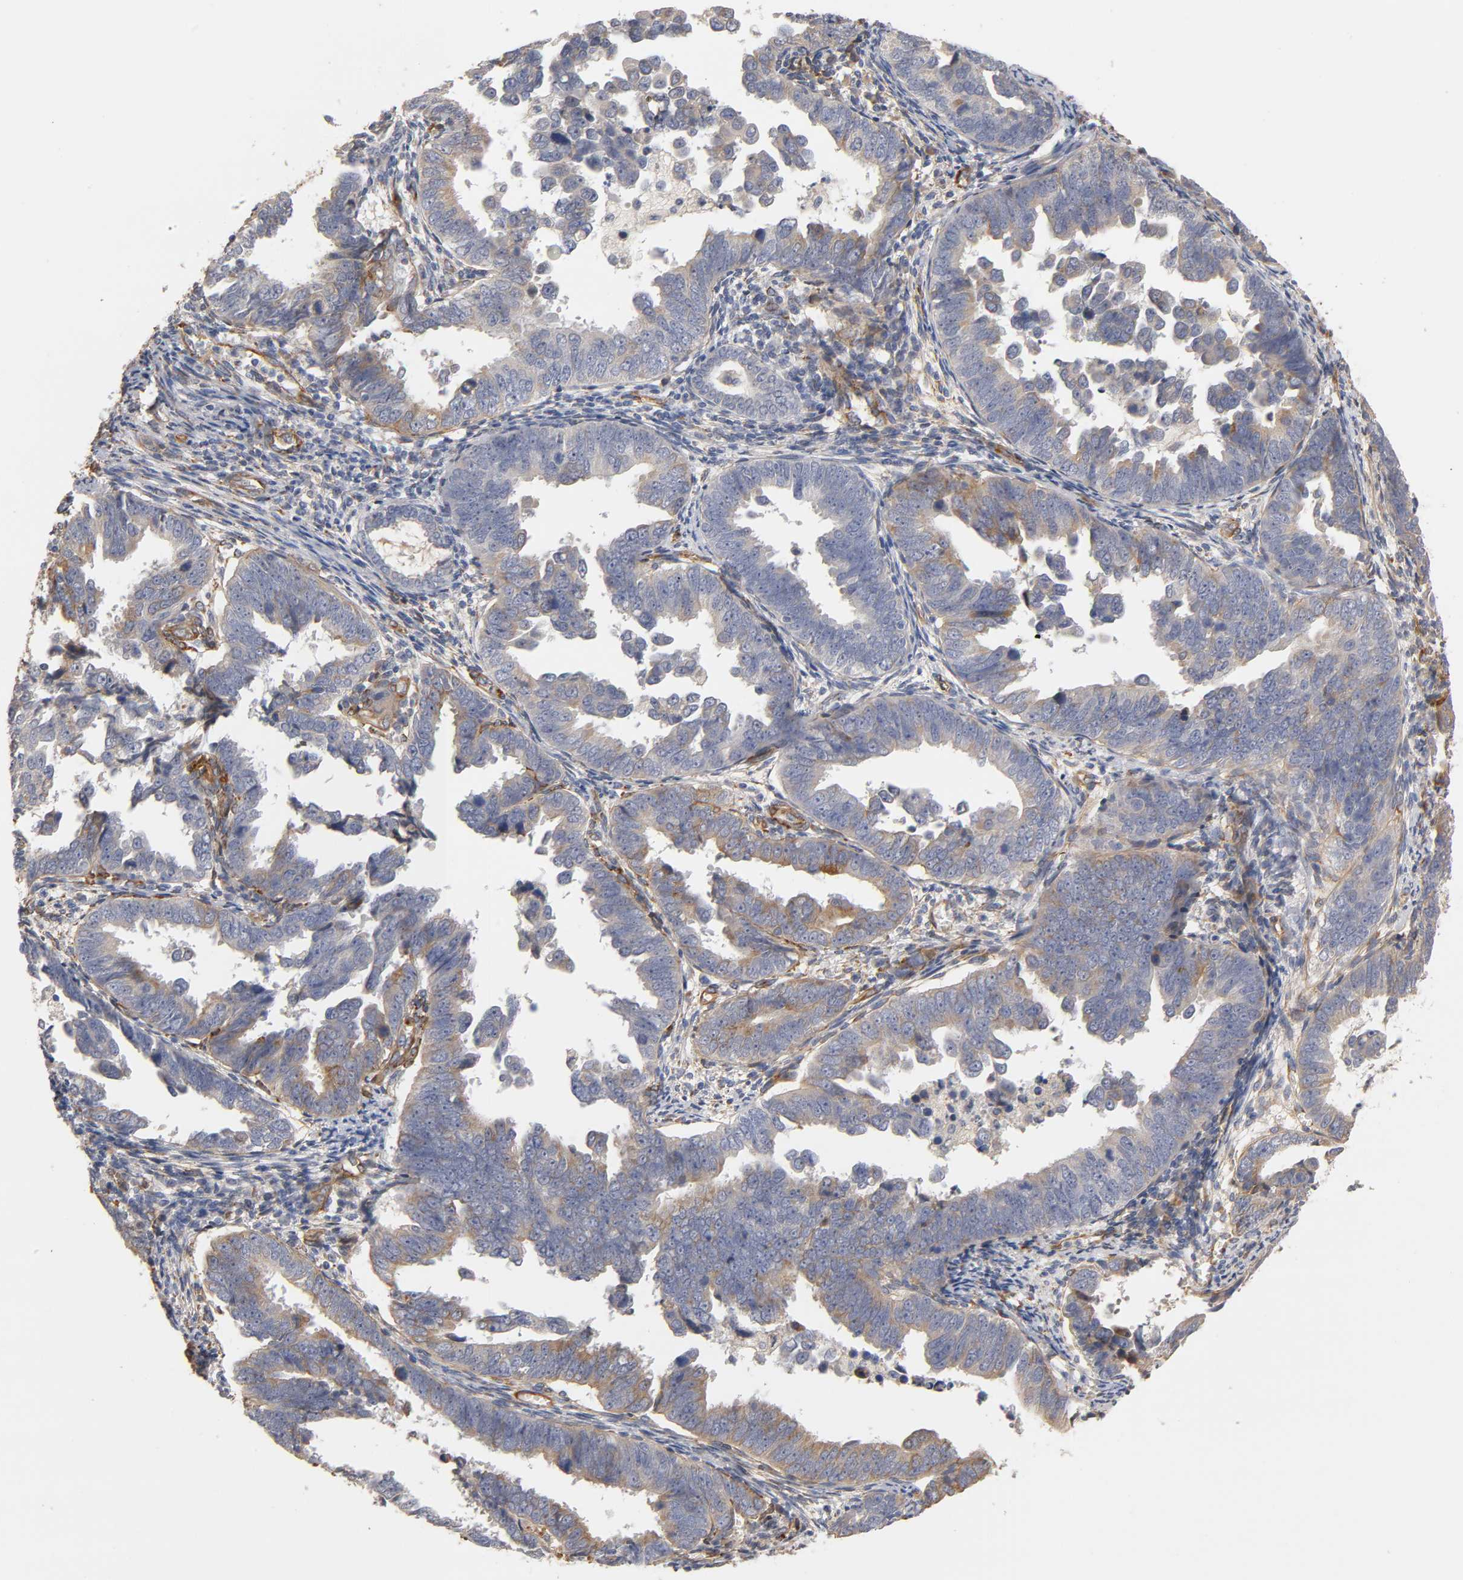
{"staining": {"intensity": "moderate", "quantity": "<25%", "location": "cytoplasmic/membranous"}, "tissue": "endometrial cancer", "cell_type": "Tumor cells", "image_type": "cancer", "snomed": [{"axis": "morphology", "description": "Adenocarcinoma, NOS"}, {"axis": "topography", "description": "Endometrium"}], "caption": "A high-resolution image shows immunohistochemistry (IHC) staining of endometrial cancer, which demonstrates moderate cytoplasmic/membranous expression in about <25% of tumor cells.", "gene": "LAMB1", "patient": {"sex": "female", "age": 75}}